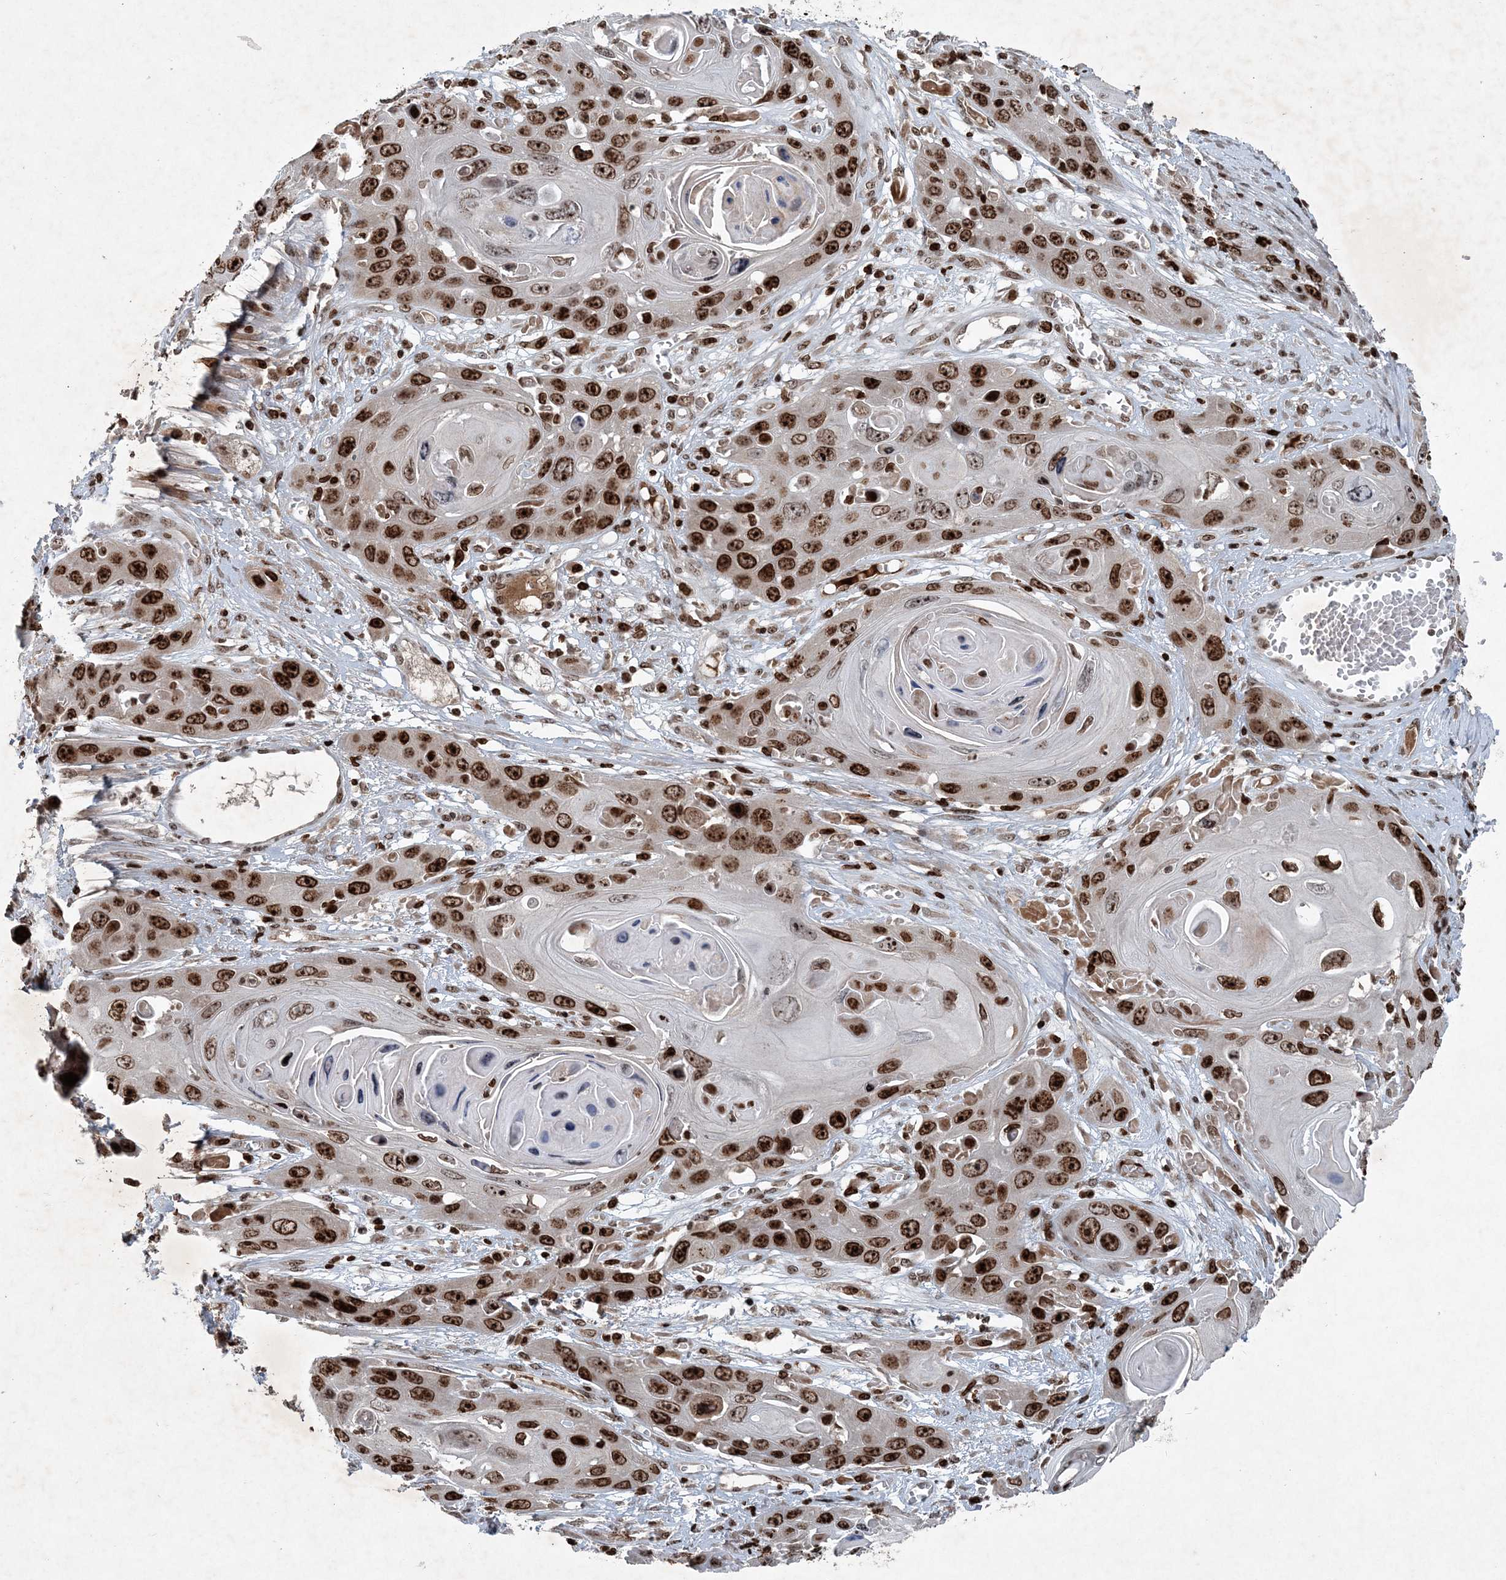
{"staining": {"intensity": "strong", "quantity": ">75%", "location": "nuclear"}, "tissue": "skin cancer", "cell_type": "Tumor cells", "image_type": "cancer", "snomed": [{"axis": "morphology", "description": "Squamous cell carcinoma, NOS"}, {"axis": "topography", "description": "Skin"}], "caption": "Immunohistochemistry of human squamous cell carcinoma (skin) reveals high levels of strong nuclear expression in approximately >75% of tumor cells.", "gene": "QTRT2", "patient": {"sex": "male", "age": 55}}